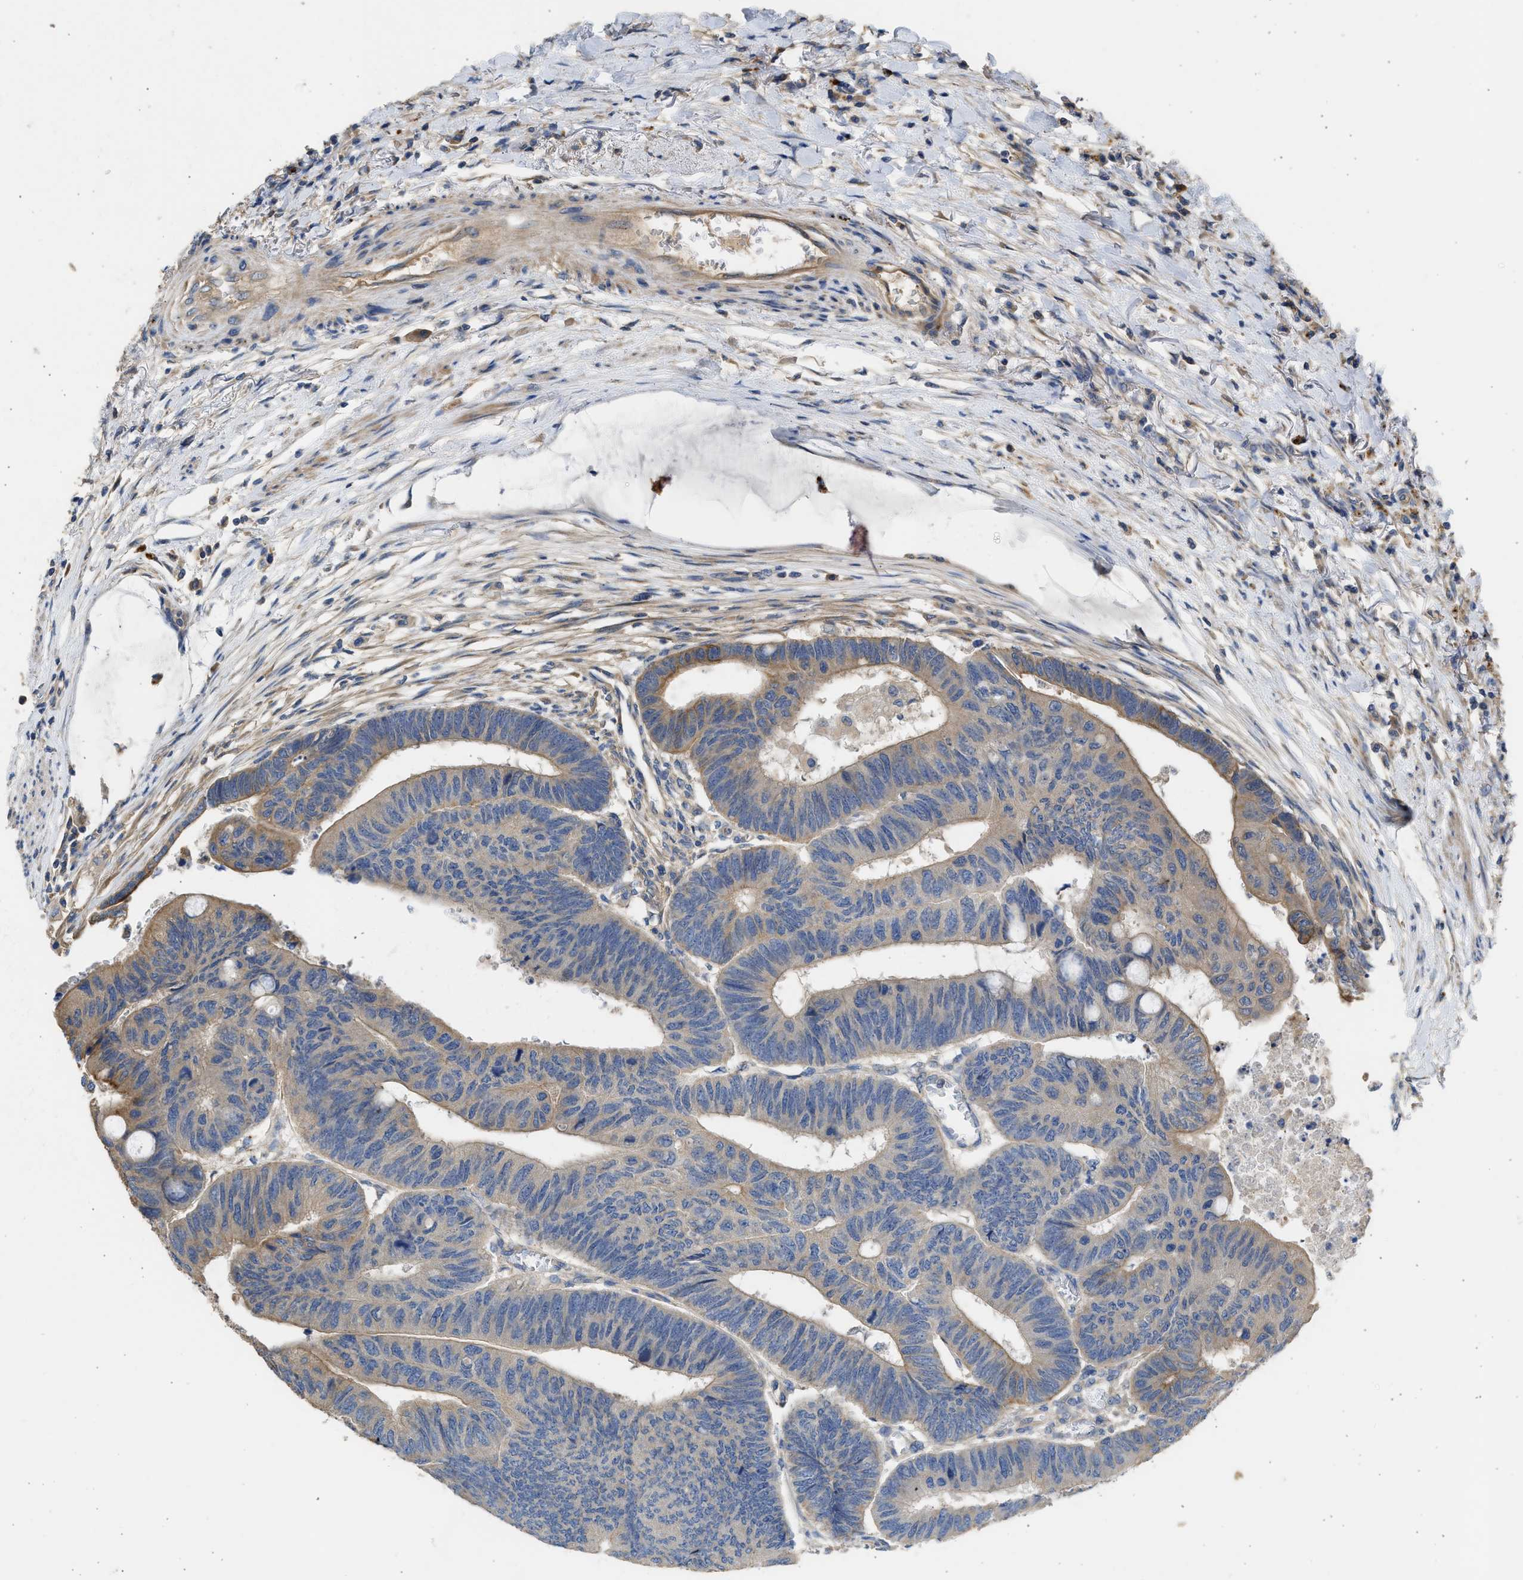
{"staining": {"intensity": "moderate", "quantity": "25%-75%", "location": "cytoplasmic/membranous"}, "tissue": "colorectal cancer", "cell_type": "Tumor cells", "image_type": "cancer", "snomed": [{"axis": "morphology", "description": "Normal tissue, NOS"}, {"axis": "morphology", "description": "Adenocarcinoma, NOS"}, {"axis": "topography", "description": "Rectum"}, {"axis": "topography", "description": "Peripheral nerve tissue"}], "caption": "Moderate cytoplasmic/membranous expression for a protein is present in approximately 25%-75% of tumor cells of adenocarcinoma (colorectal) using IHC.", "gene": "CSRNP2", "patient": {"sex": "male", "age": 92}}